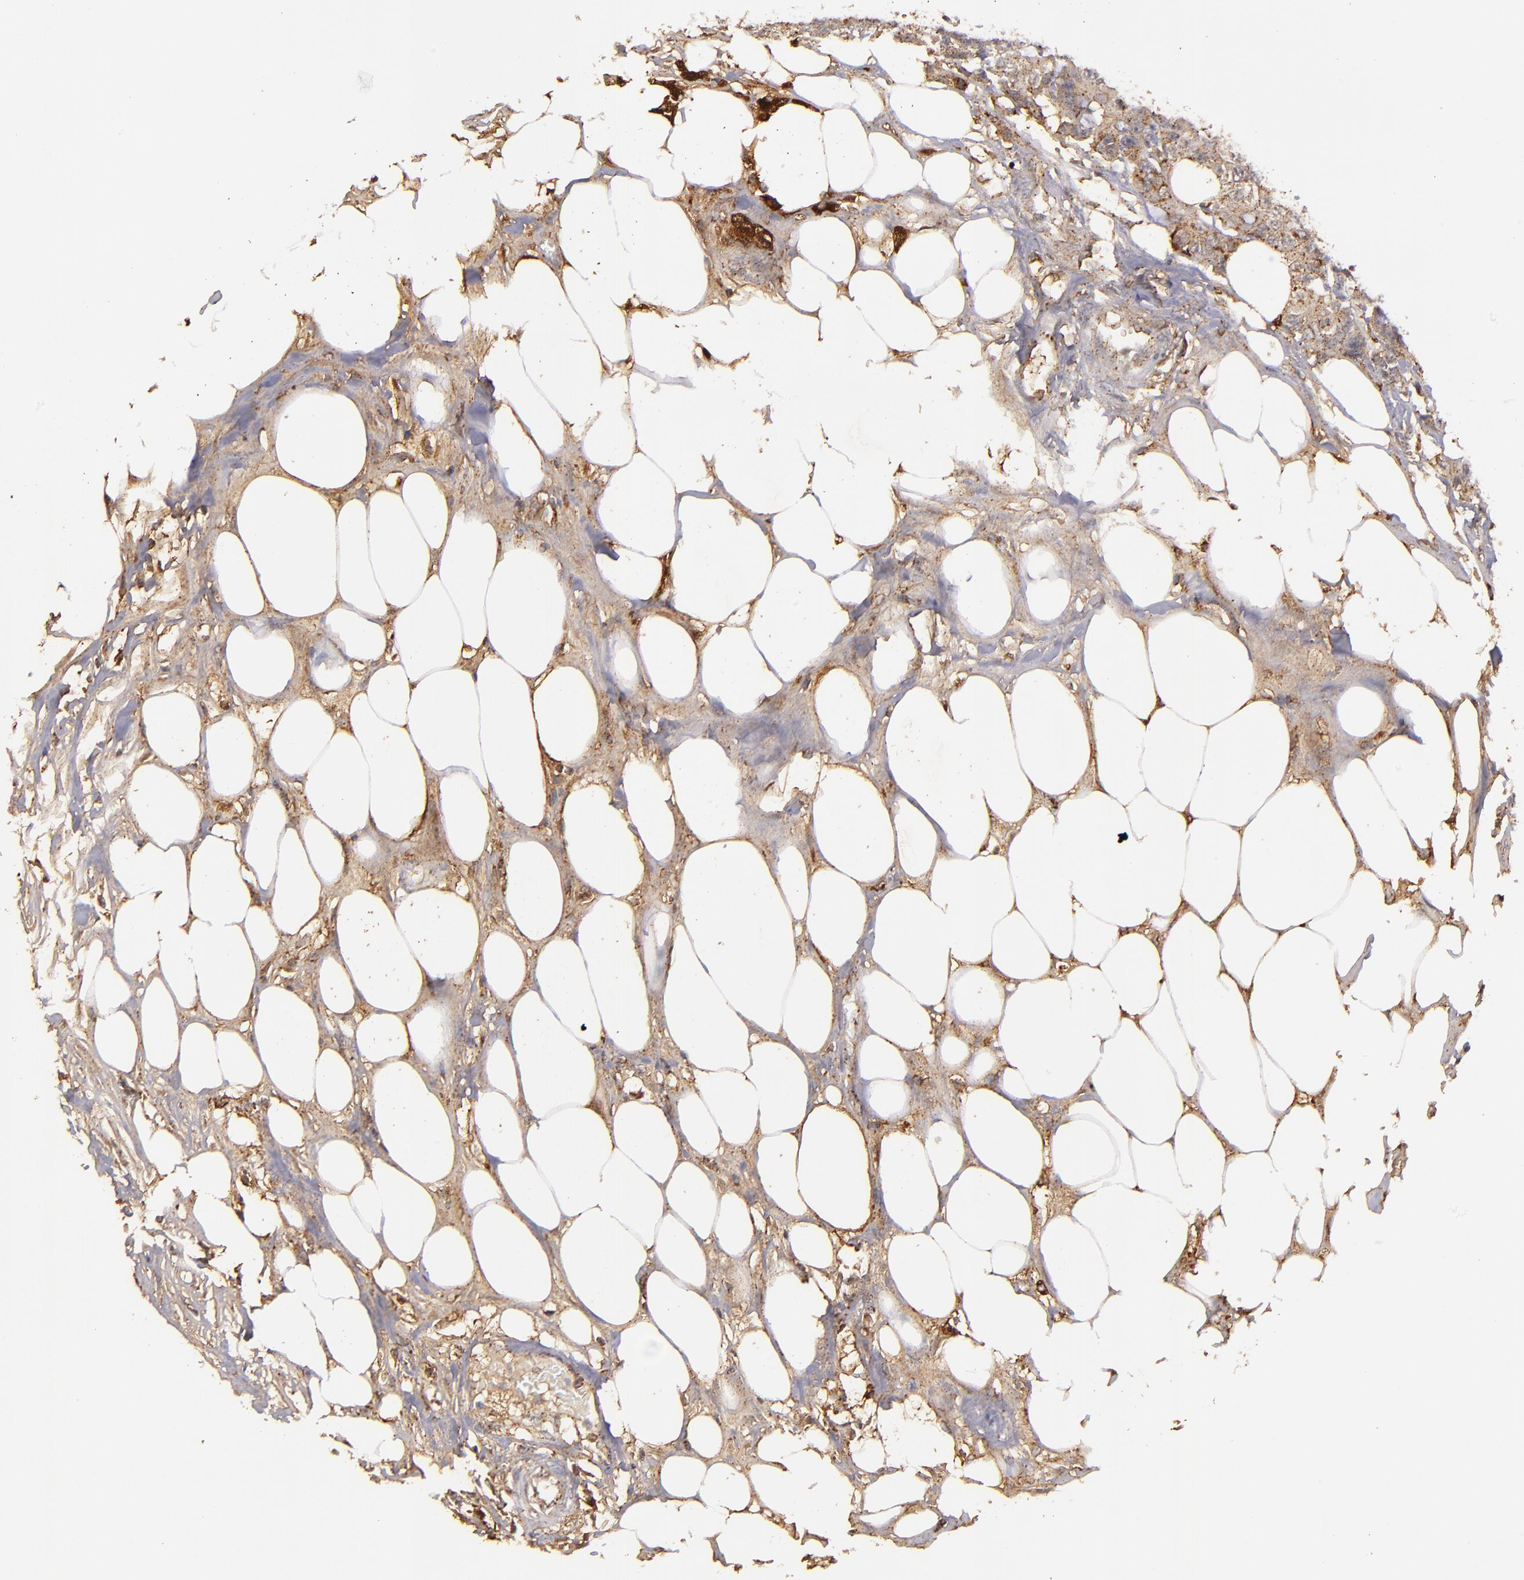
{"staining": {"intensity": "moderate", "quantity": ">75%", "location": "cytoplasmic/membranous"}, "tissue": "colorectal cancer", "cell_type": "Tumor cells", "image_type": "cancer", "snomed": [{"axis": "morphology", "description": "Adenocarcinoma, NOS"}, {"axis": "topography", "description": "Colon"}], "caption": "IHC micrograph of colorectal cancer stained for a protein (brown), which reveals medium levels of moderate cytoplasmic/membranous positivity in approximately >75% of tumor cells.", "gene": "ZFYVE1", "patient": {"sex": "female", "age": 86}}